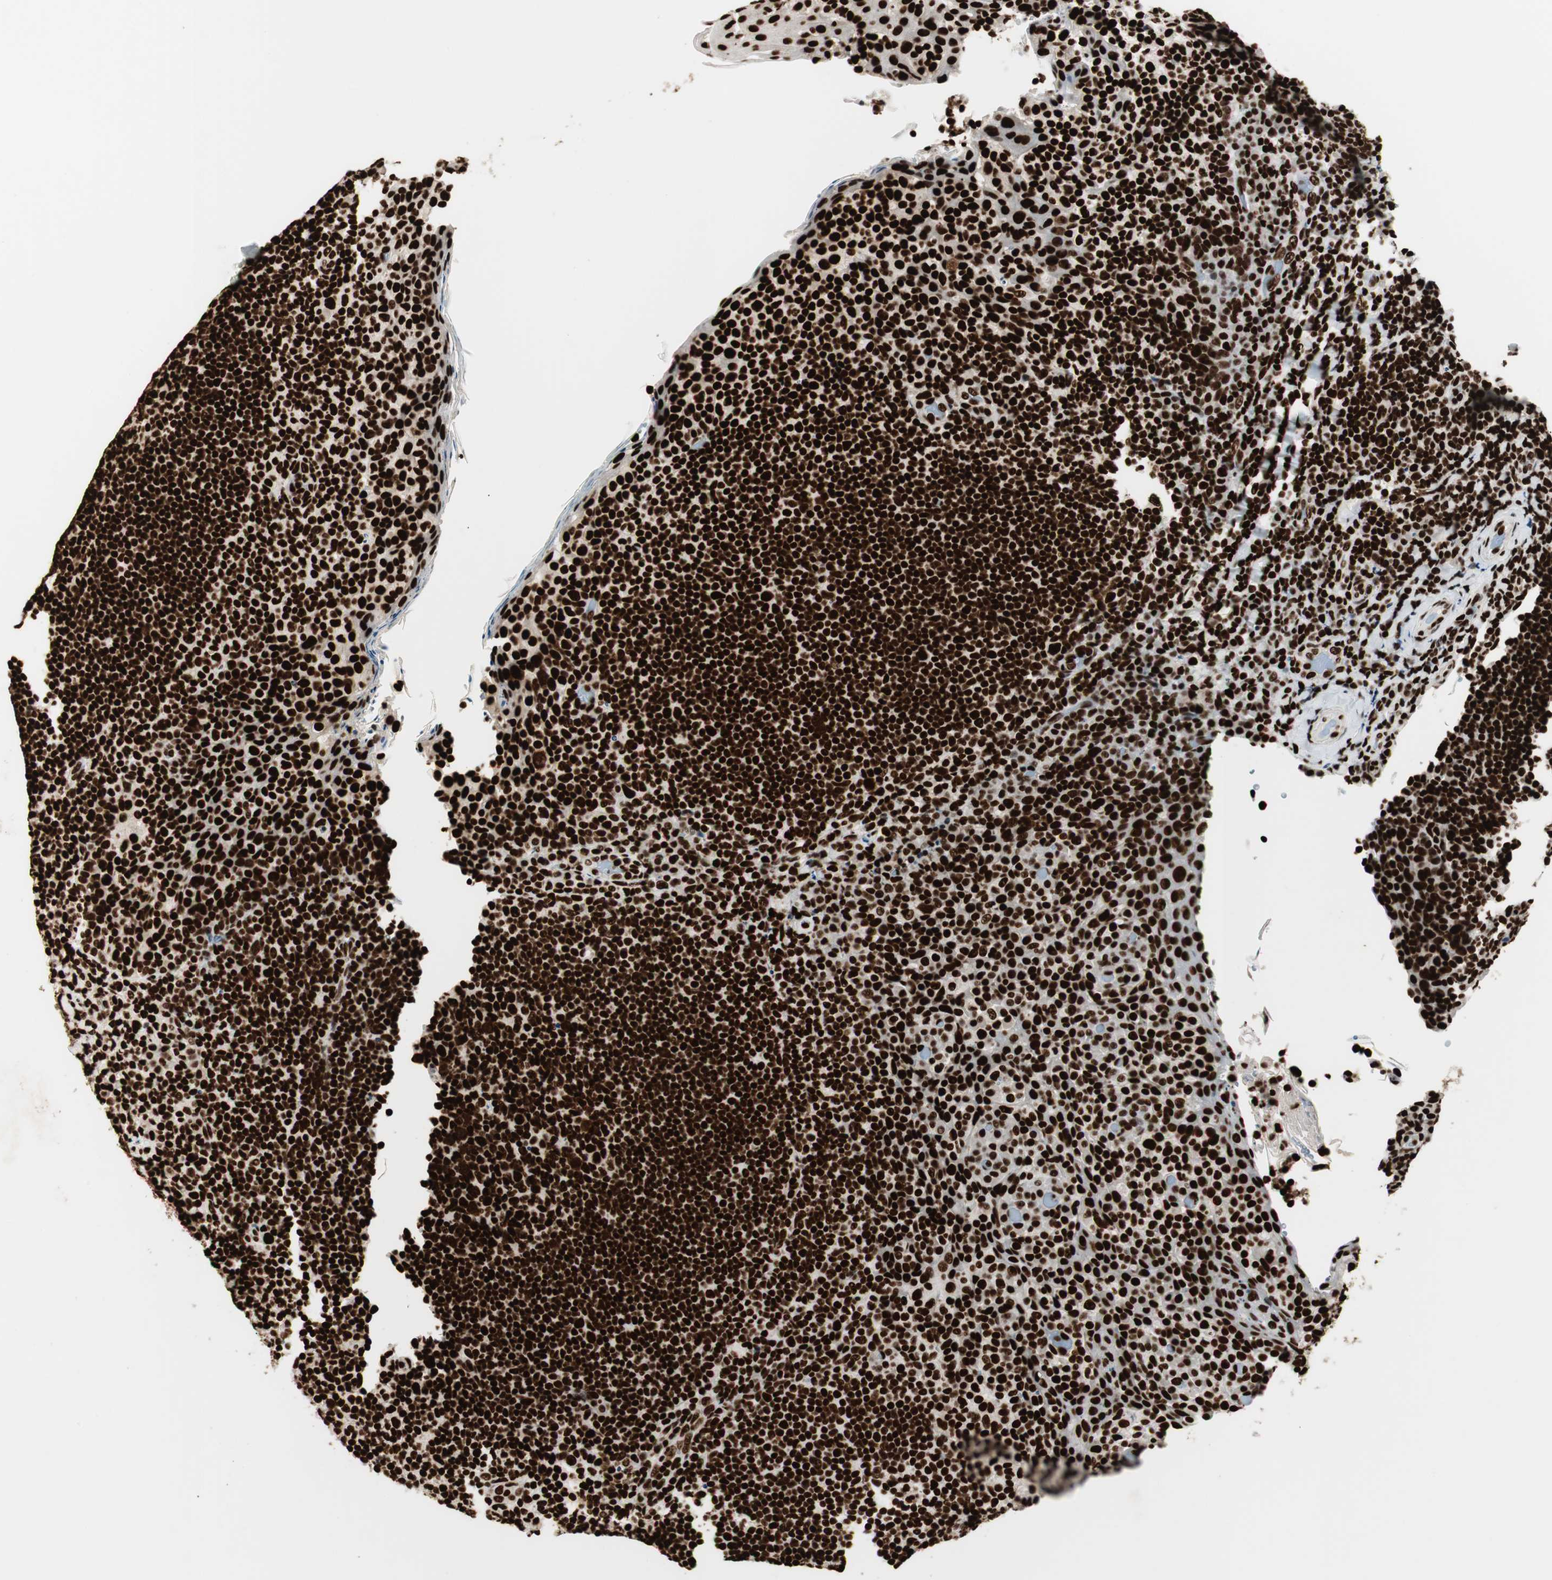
{"staining": {"intensity": "strong", "quantity": ">75%", "location": "nuclear"}, "tissue": "tonsil", "cell_type": "Germinal center cells", "image_type": "normal", "snomed": [{"axis": "morphology", "description": "Normal tissue, NOS"}, {"axis": "topography", "description": "Tonsil"}], "caption": "This photomicrograph displays immunohistochemistry (IHC) staining of benign tonsil, with high strong nuclear positivity in approximately >75% of germinal center cells.", "gene": "MTA2", "patient": {"sex": "male", "age": 17}}